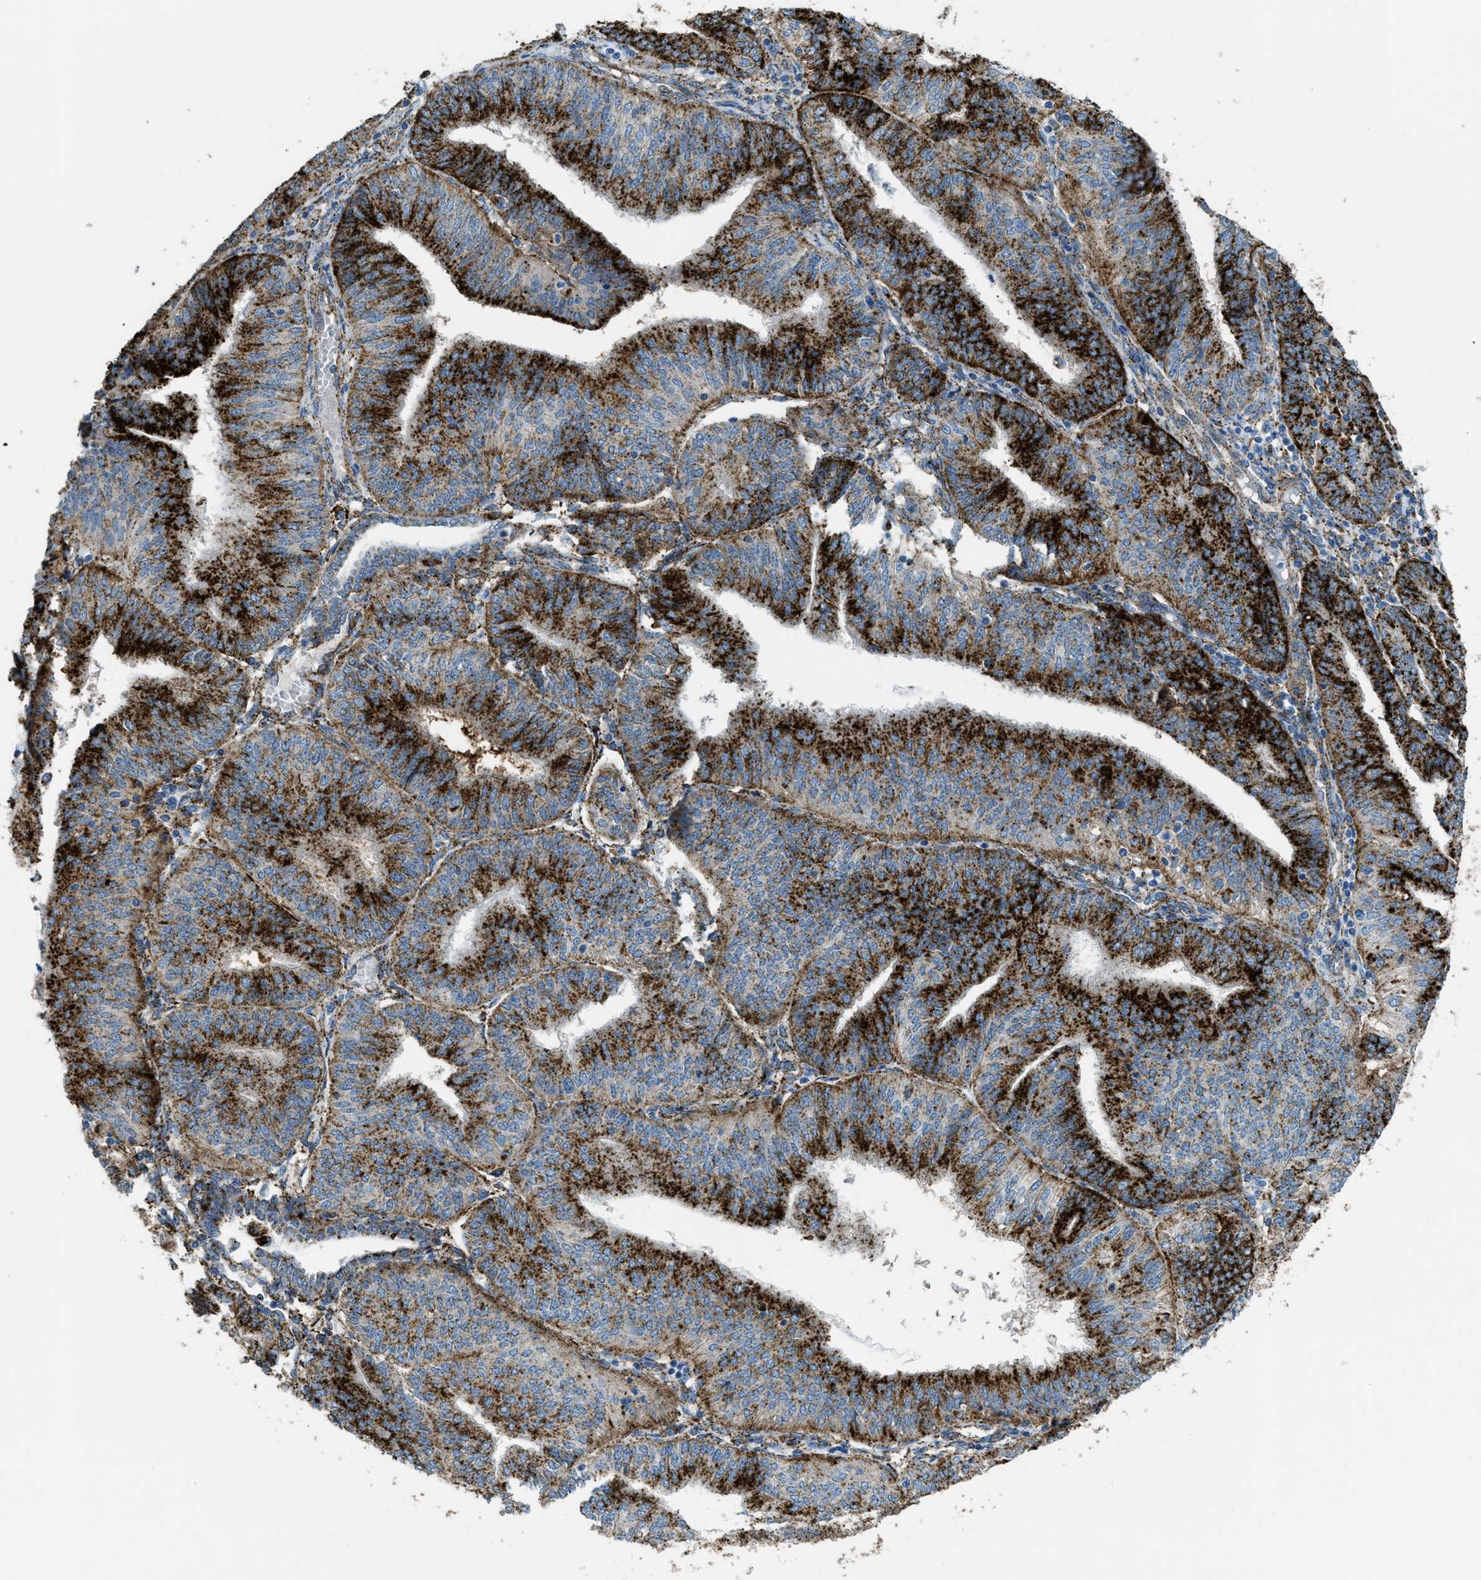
{"staining": {"intensity": "strong", "quantity": ">75%", "location": "cytoplasmic/membranous"}, "tissue": "endometrial cancer", "cell_type": "Tumor cells", "image_type": "cancer", "snomed": [{"axis": "morphology", "description": "Adenocarcinoma, NOS"}, {"axis": "topography", "description": "Endometrium"}], "caption": "Immunohistochemical staining of human endometrial cancer shows high levels of strong cytoplasmic/membranous protein expression in about >75% of tumor cells.", "gene": "SCARB2", "patient": {"sex": "female", "age": 58}}